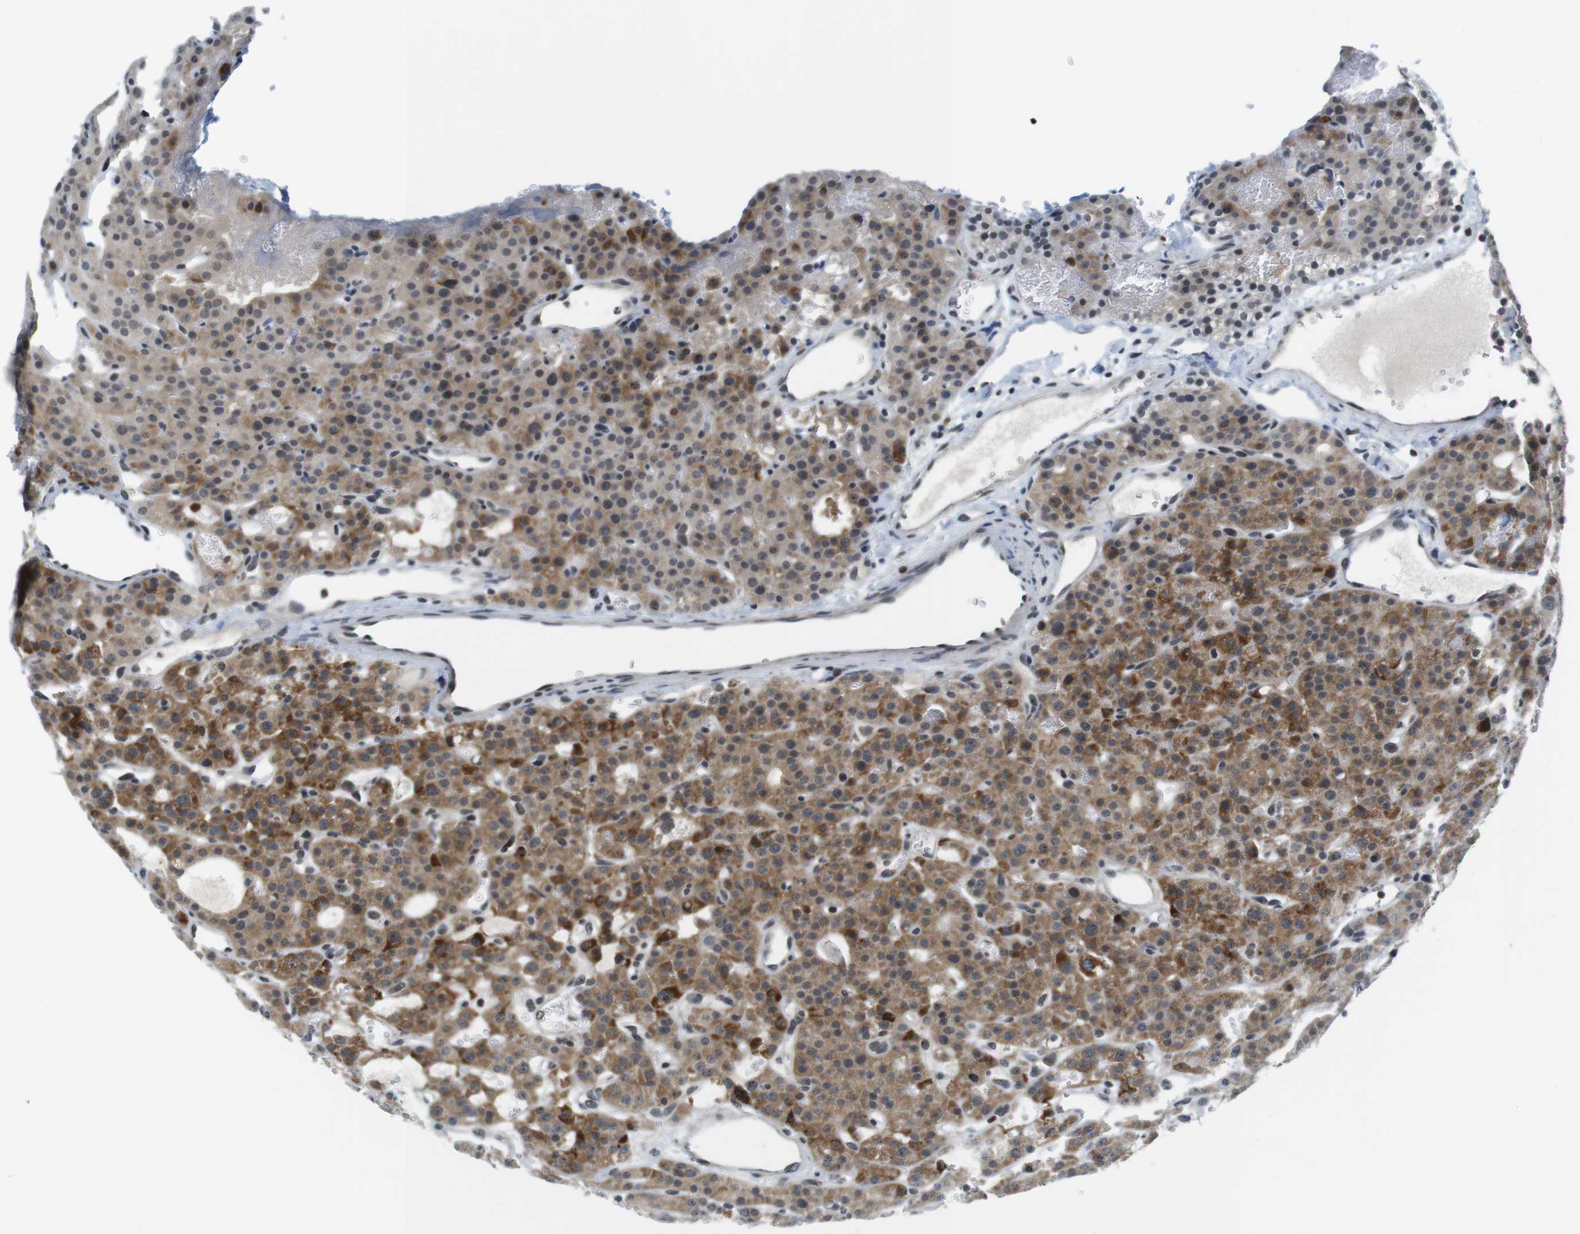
{"staining": {"intensity": "moderate", "quantity": ">75%", "location": "cytoplasmic/membranous"}, "tissue": "parathyroid gland", "cell_type": "Glandular cells", "image_type": "normal", "snomed": [{"axis": "morphology", "description": "Normal tissue, NOS"}, {"axis": "morphology", "description": "Adenoma, NOS"}, {"axis": "topography", "description": "Parathyroid gland"}], "caption": "This image reveals IHC staining of normal parathyroid gland, with medium moderate cytoplasmic/membranous staining in approximately >75% of glandular cells.", "gene": "BRD4", "patient": {"sex": "female", "age": 81}}